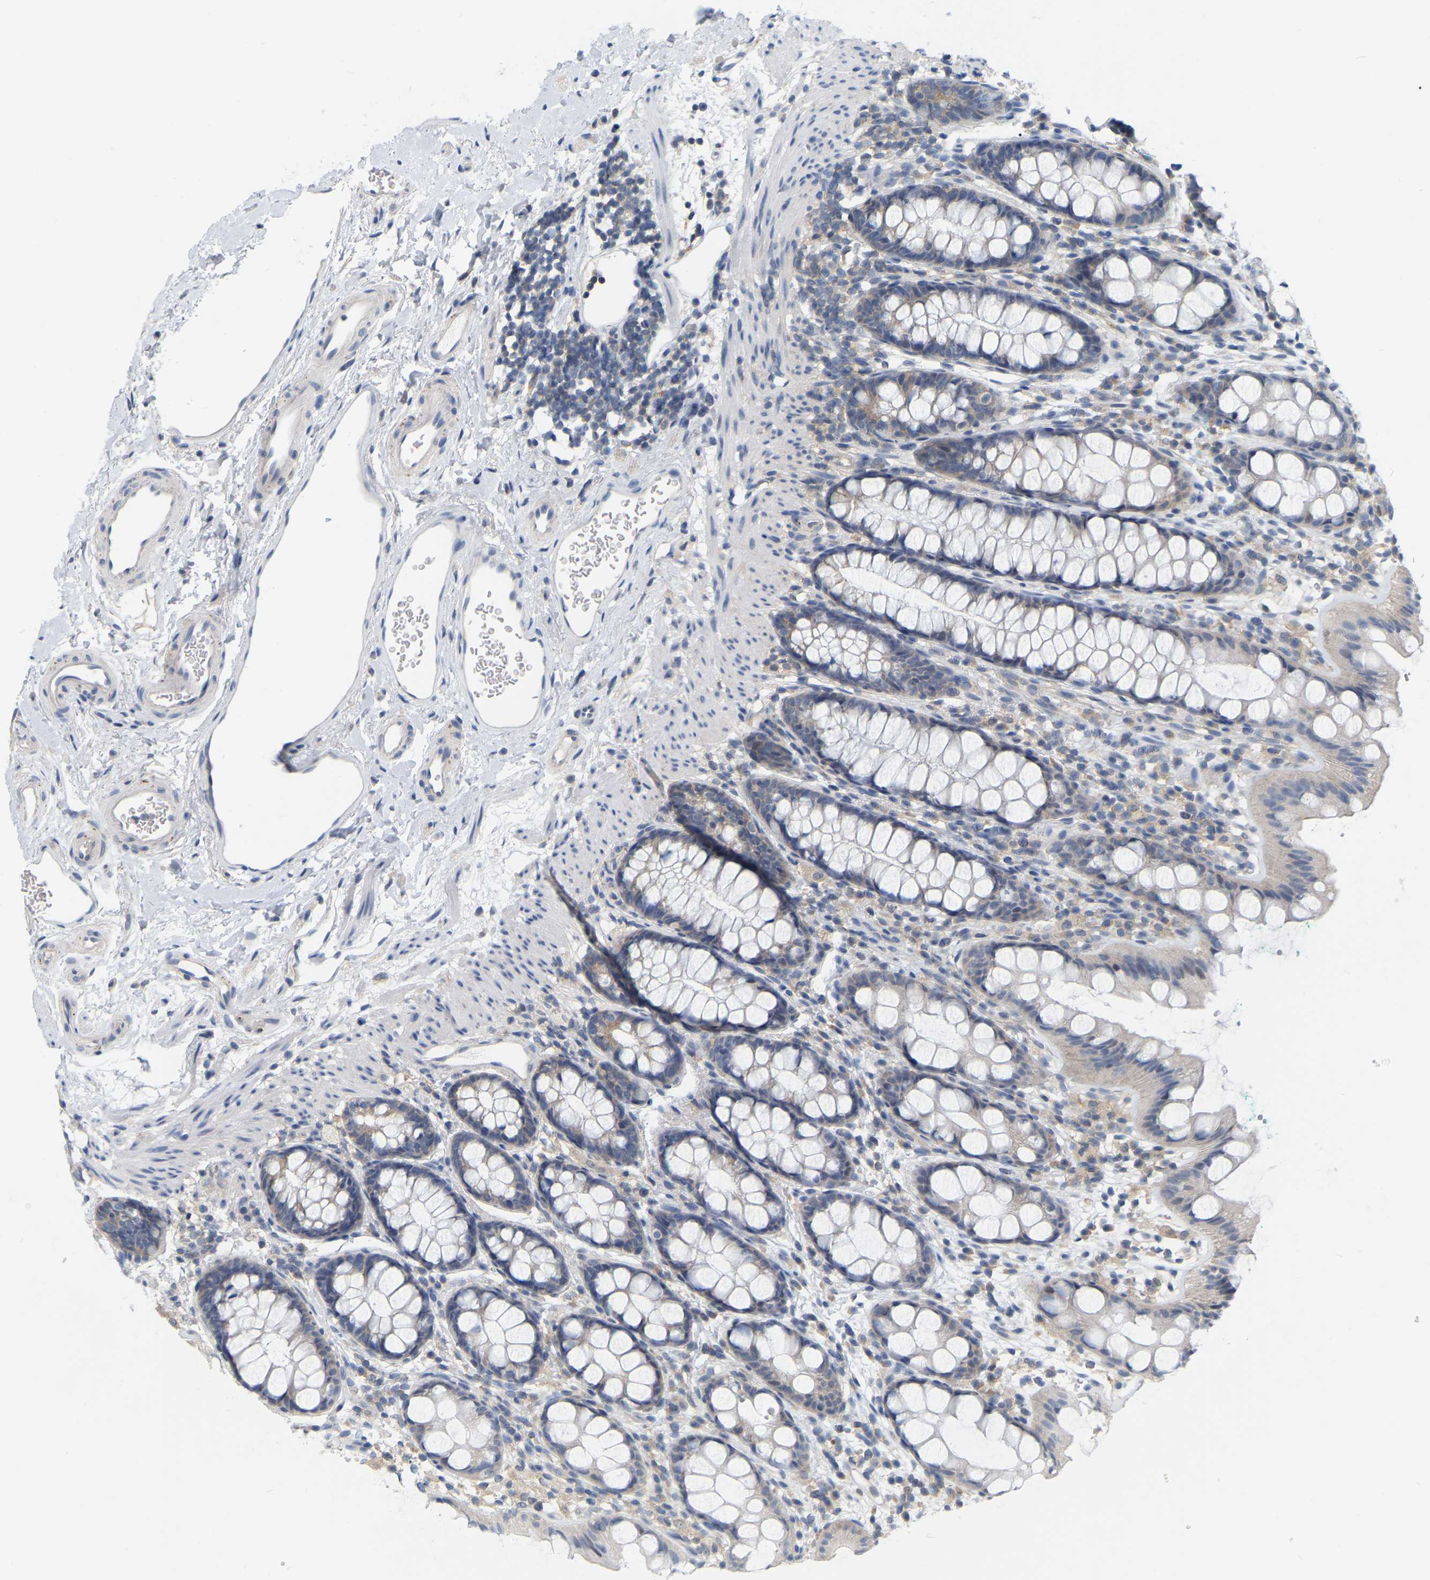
{"staining": {"intensity": "weak", "quantity": "<25%", "location": "cytoplasmic/membranous"}, "tissue": "rectum", "cell_type": "Glandular cells", "image_type": "normal", "snomed": [{"axis": "morphology", "description": "Normal tissue, NOS"}, {"axis": "topography", "description": "Rectum"}], "caption": "Immunohistochemistry (IHC) micrograph of normal rectum stained for a protein (brown), which exhibits no staining in glandular cells. (Stains: DAB immunohistochemistry with hematoxylin counter stain, Microscopy: brightfield microscopy at high magnification).", "gene": "WIPI2", "patient": {"sex": "female", "age": 65}}